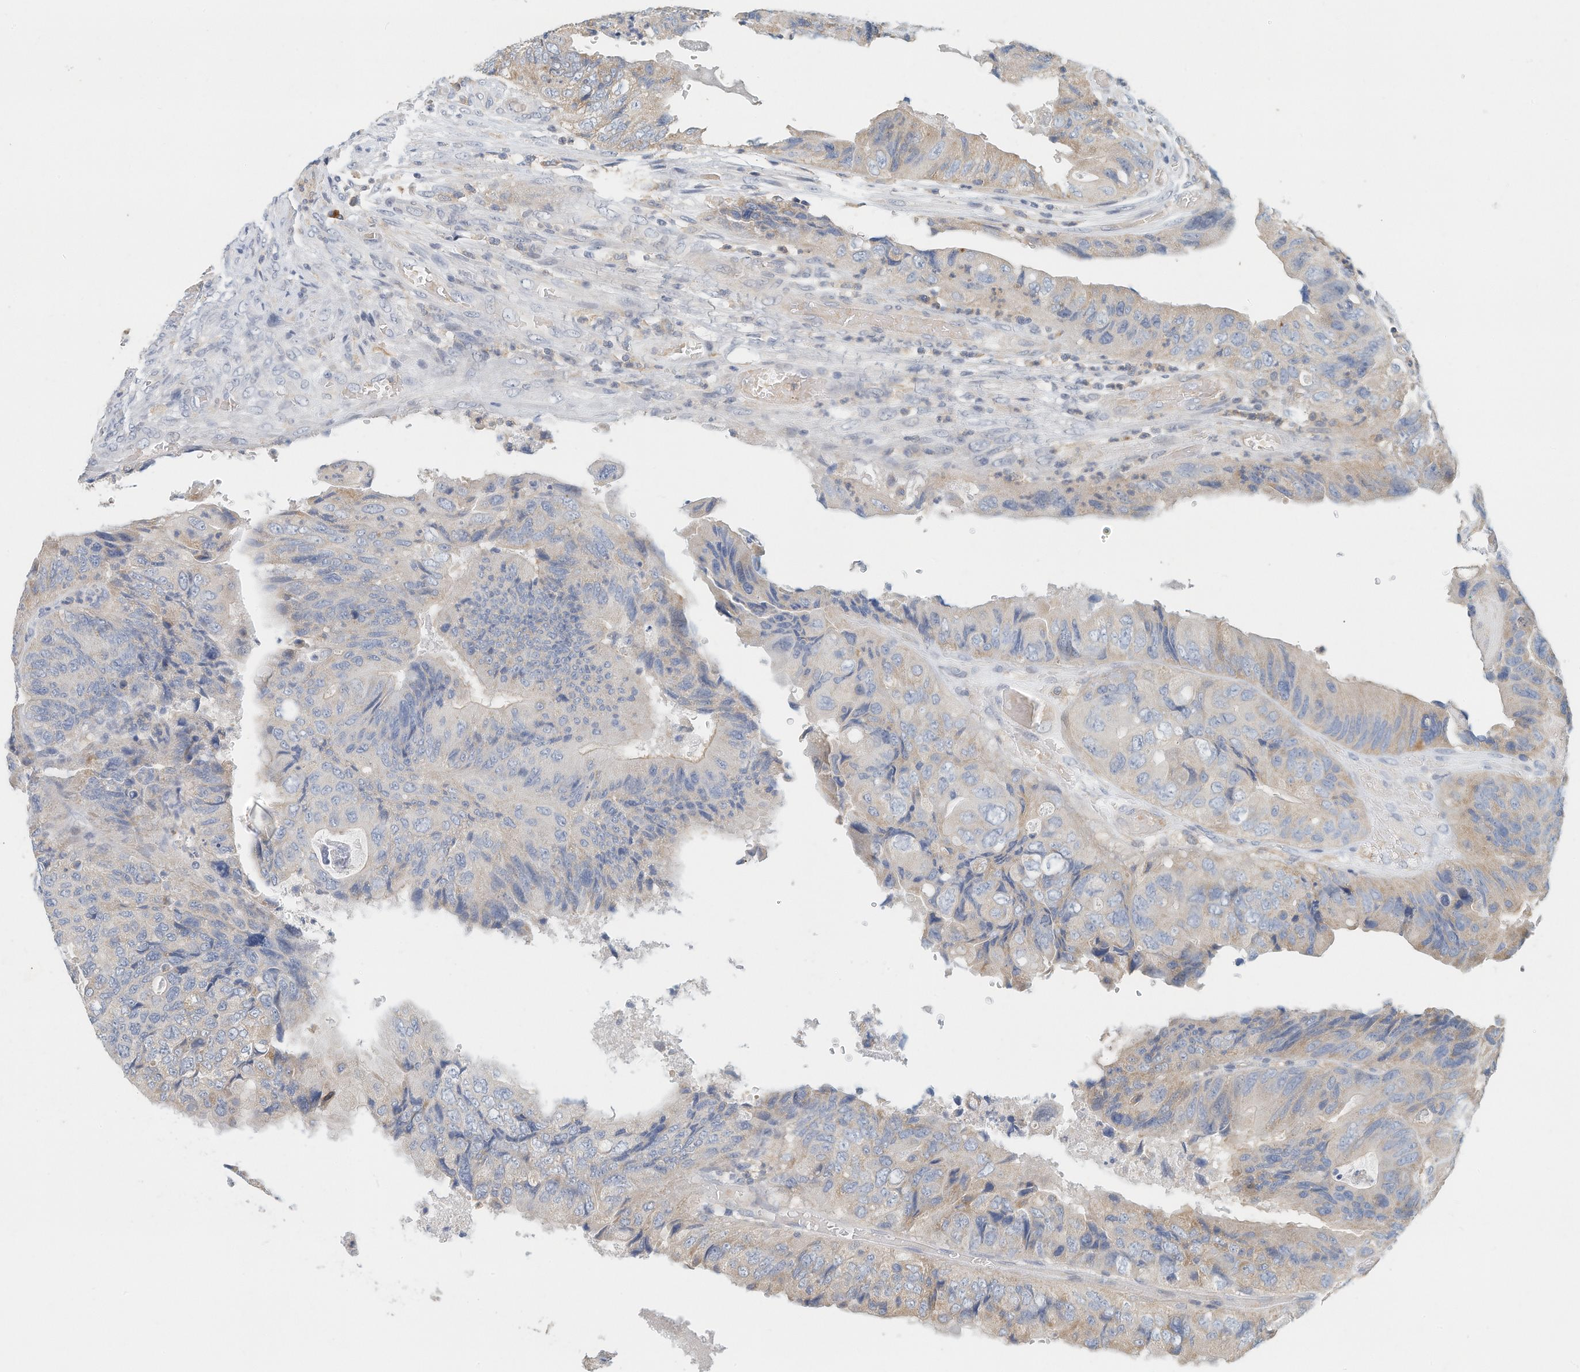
{"staining": {"intensity": "weak", "quantity": "25%-75%", "location": "cytoplasmic/membranous"}, "tissue": "colorectal cancer", "cell_type": "Tumor cells", "image_type": "cancer", "snomed": [{"axis": "morphology", "description": "Adenocarcinoma, NOS"}, {"axis": "topography", "description": "Rectum"}], "caption": "Adenocarcinoma (colorectal) stained with DAB (3,3'-diaminobenzidine) IHC reveals low levels of weak cytoplasmic/membranous positivity in about 25%-75% of tumor cells. (DAB IHC with brightfield microscopy, high magnification).", "gene": "MICAL1", "patient": {"sex": "male", "age": 63}}